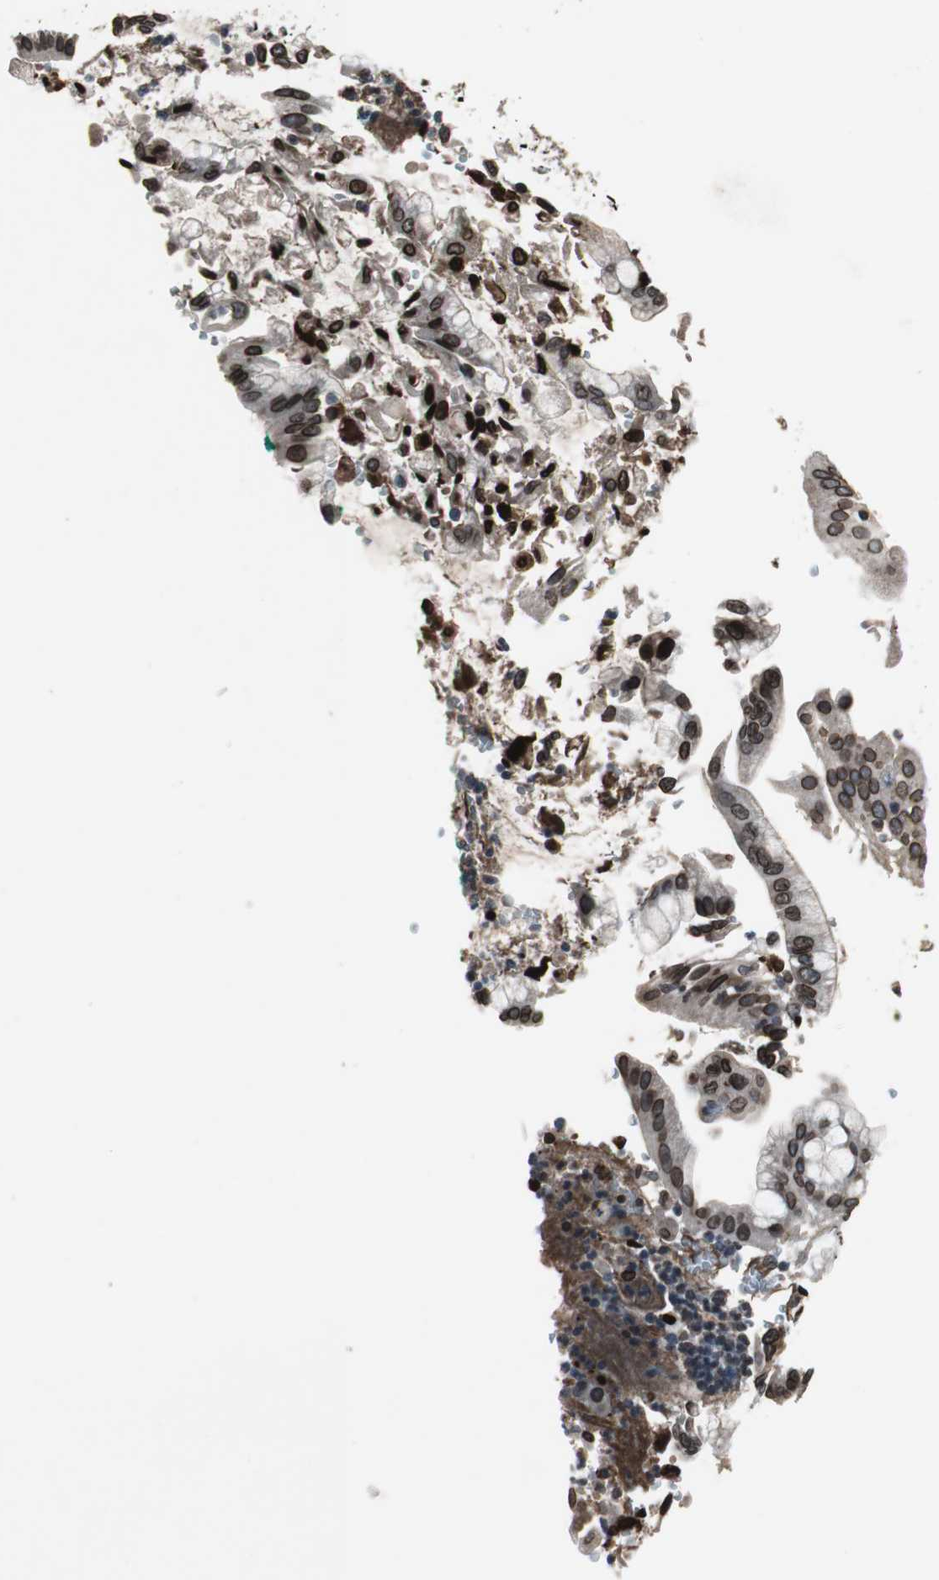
{"staining": {"intensity": "strong", "quantity": ">75%", "location": "cytoplasmic/membranous,nuclear"}, "tissue": "pancreatic cancer", "cell_type": "Tumor cells", "image_type": "cancer", "snomed": [{"axis": "morphology", "description": "Adenocarcinoma, NOS"}, {"axis": "morphology", "description": "Adenocarcinoma, metastatic, NOS"}, {"axis": "topography", "description": "Lymph node"}, {"axis": "topography", "description": "Pancreas"}, {"axis": "topography", "description": "Duodenum"}], "caption": "The photomicrograph displays staining of pancreatic cancer, revealing strong cytoplasmic/membranous and nuclear protein positivity (brown color) within tumor cells.", "gene": "LMNA", "patient": {"sex": "female", "age": 64}}